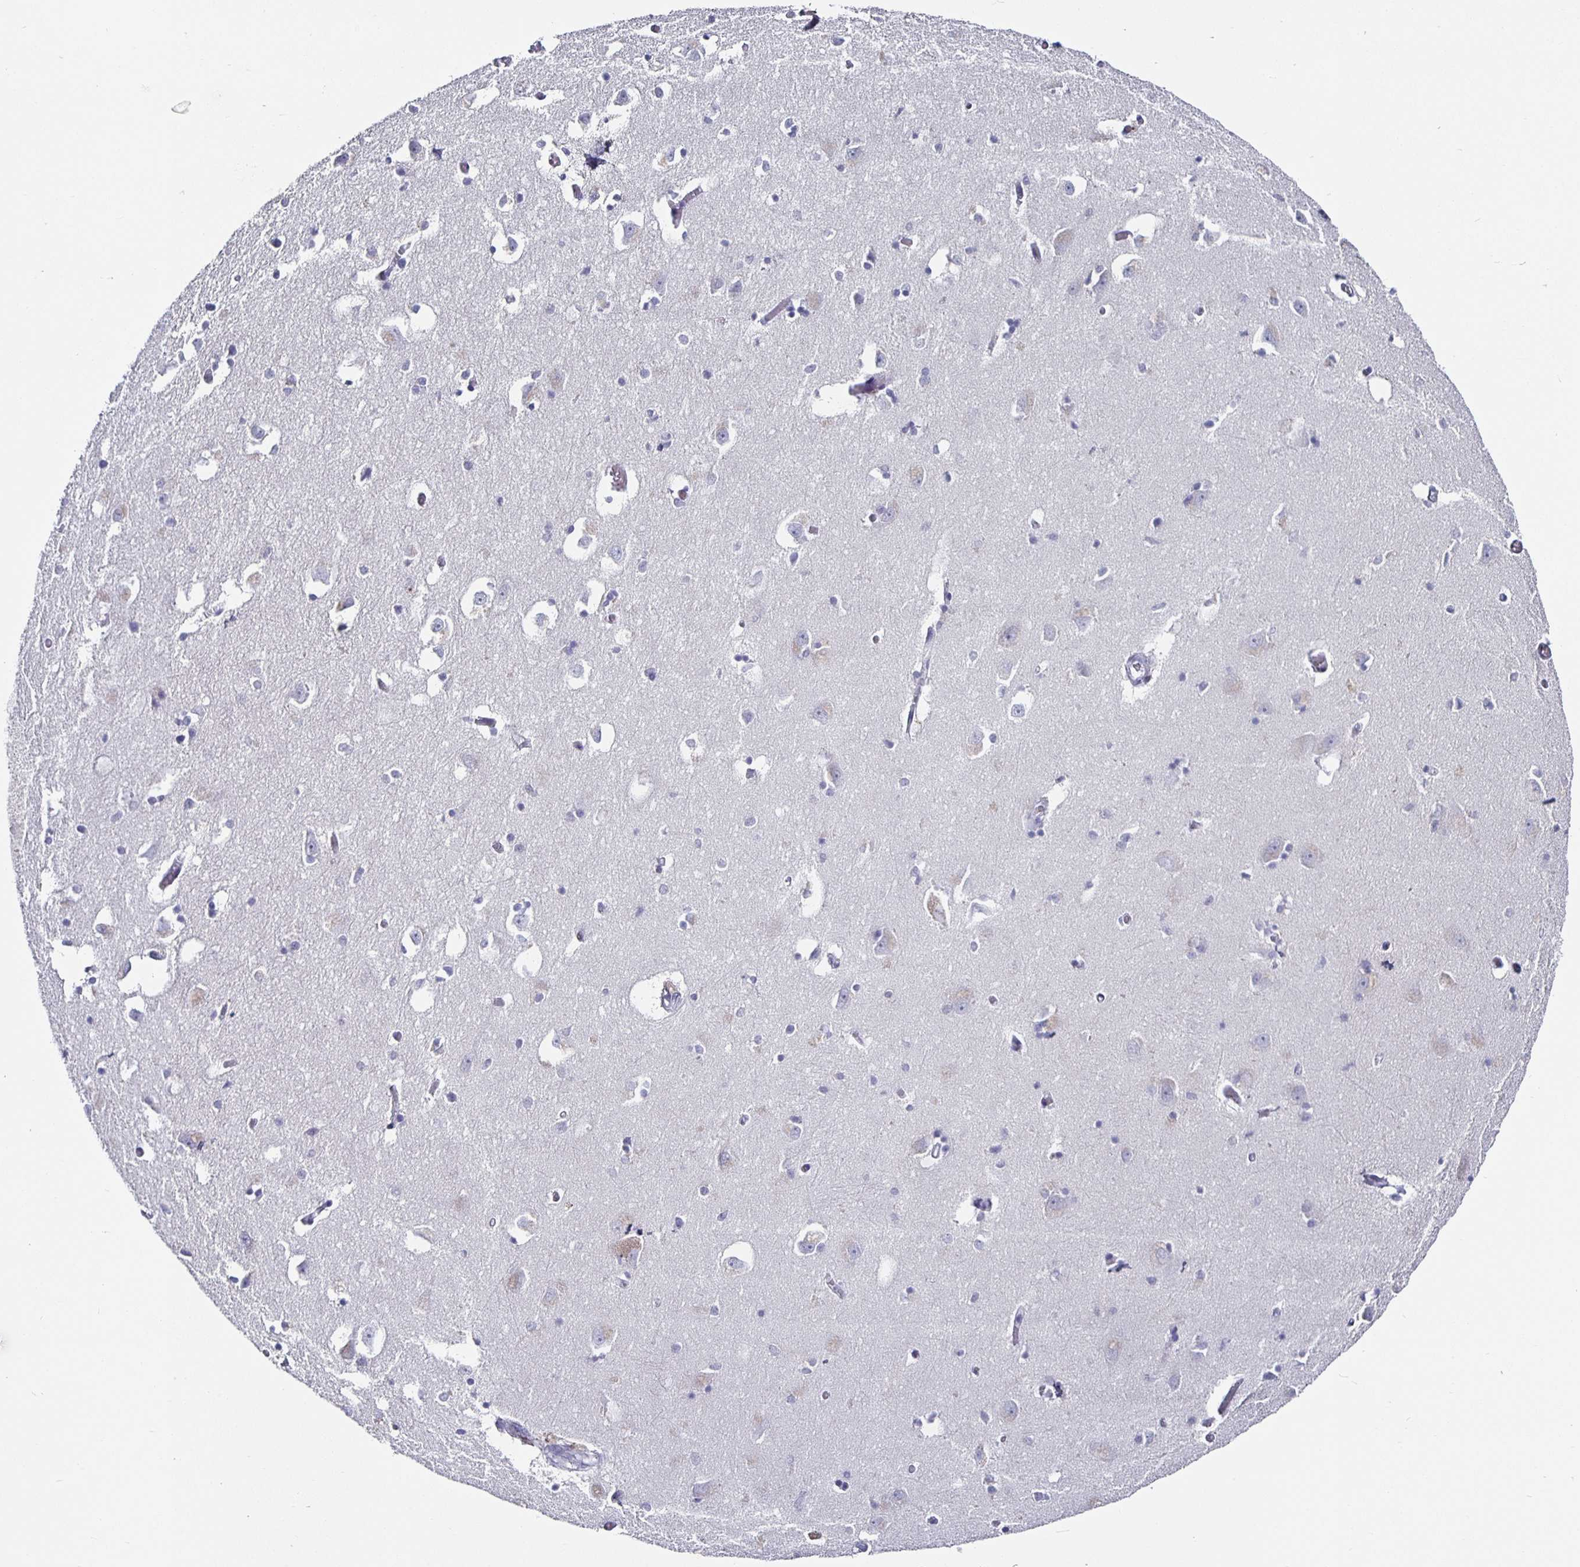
{"staining": {"intensity": "negative", "quantity": "none", "location": "none"}, "tissue": "caudate", "cell_type": "Glial cells", "image_type": "normal", "snomed": [{"axis": "morphology", "description": "Normal tissue, NOS"}, {"axis": "topography", "description": "Lateral ventricle wall"}, {"axis": "topography", "description": "Hippocampus"}], "caption": "DAB (3,3'-diaminobenzidine) immunohistochemical staining of normal human caudate shows no significant staining in glial cells. Nuclei are stained in blue.", "gene": "RUNX2", "patient": {"sex": "female", "age": 63}}